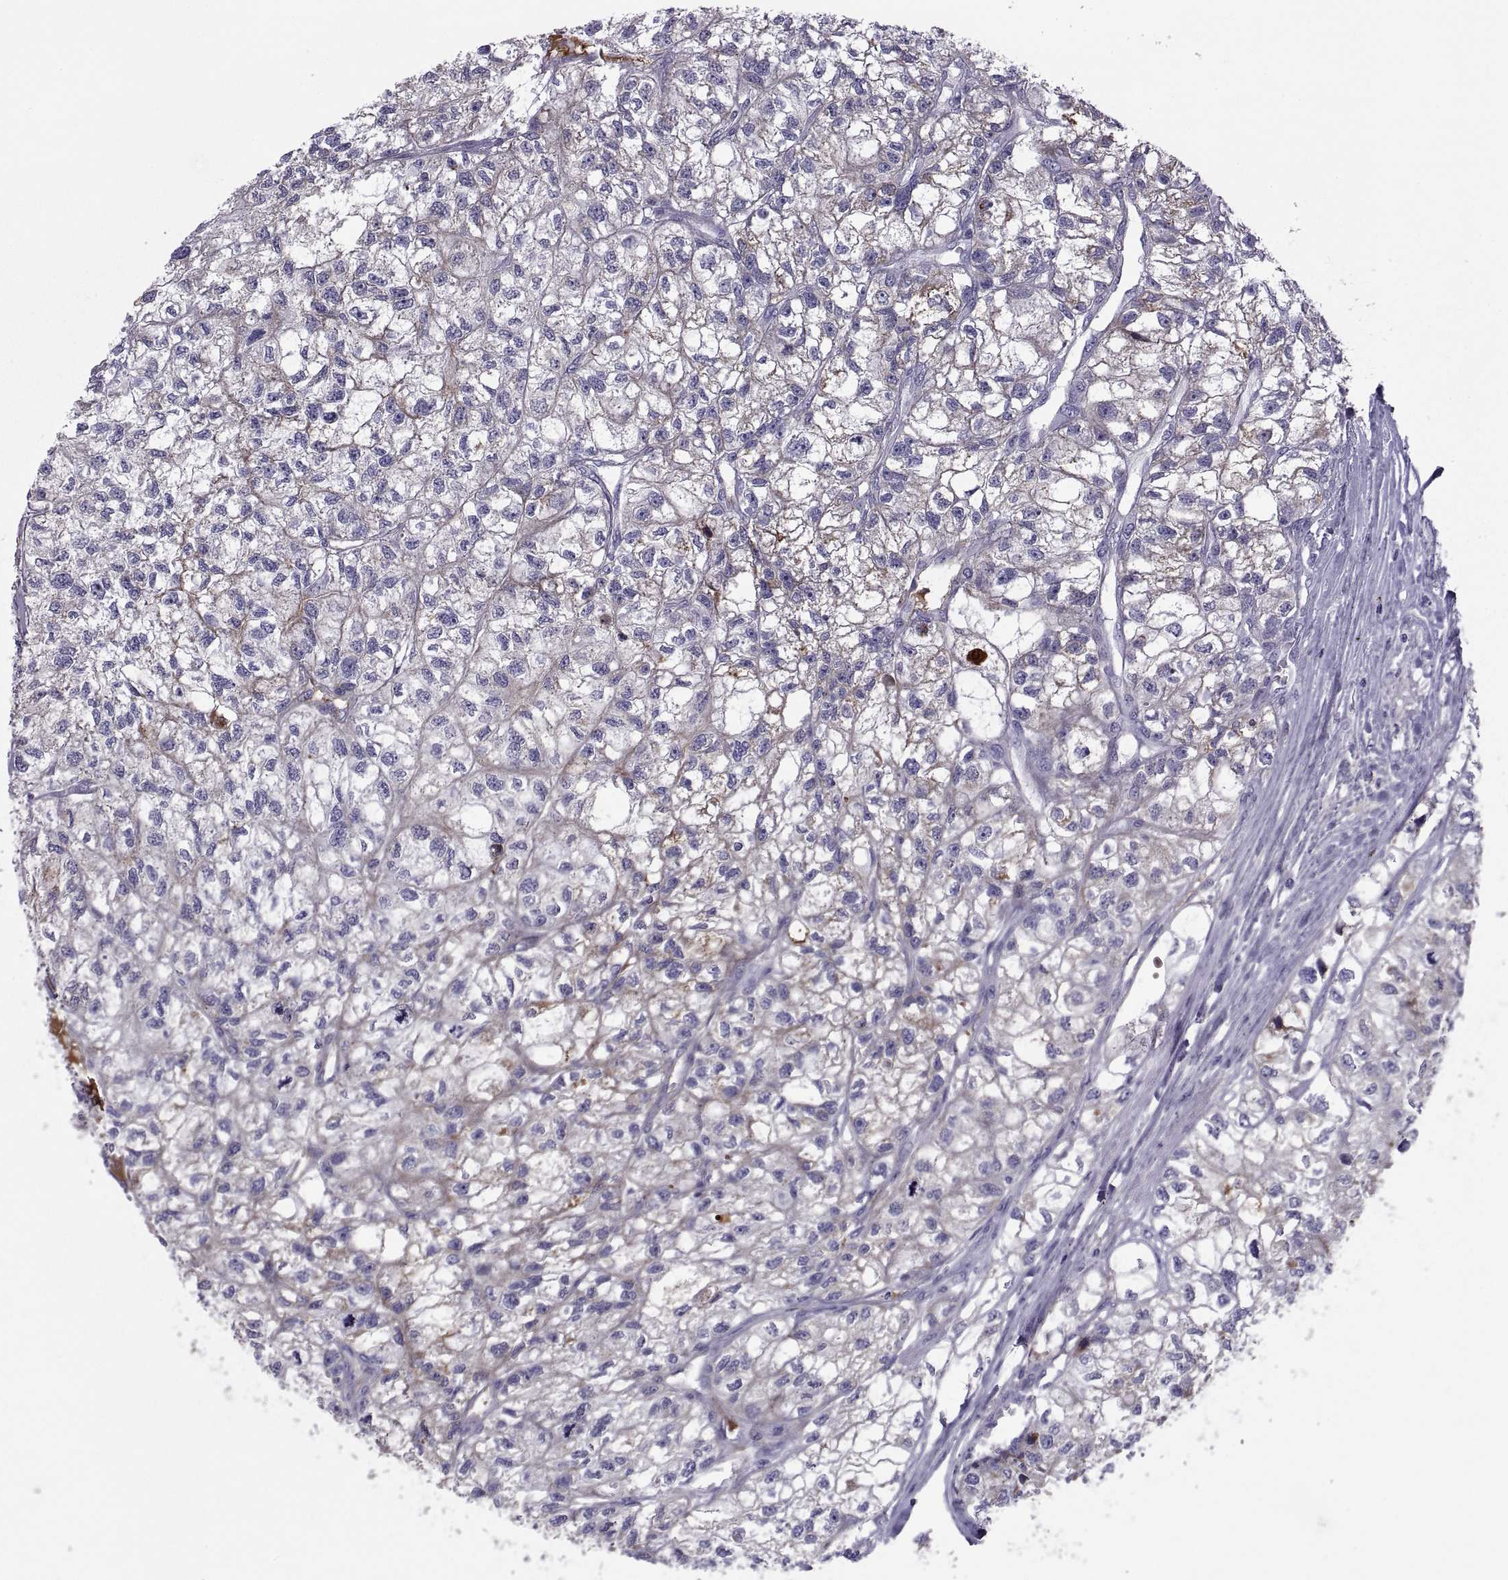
{"staining": {"intensity": "moderate", "quantity": "25%-75%", "location": "cytoplasmic/membranous"}, "tissue": "renal cancer", "cell_type": "Tumor cells", "image_type": "cancer", "snomed": [{"axis": "morphology", "description": "Adenocarcinoma, NOS"}, {"axis": "topography", "description": "Kidney"}], "caption": "Immunohistochemical staining of renal cancer exhibits medium levels of moderate cytoplasmic/membranous expression in approximately 25%-75% of tumor cells. Nuclei are stained in blue.", "gene": "NPTX2", "patient": {"sex": "male", "age": 56}}